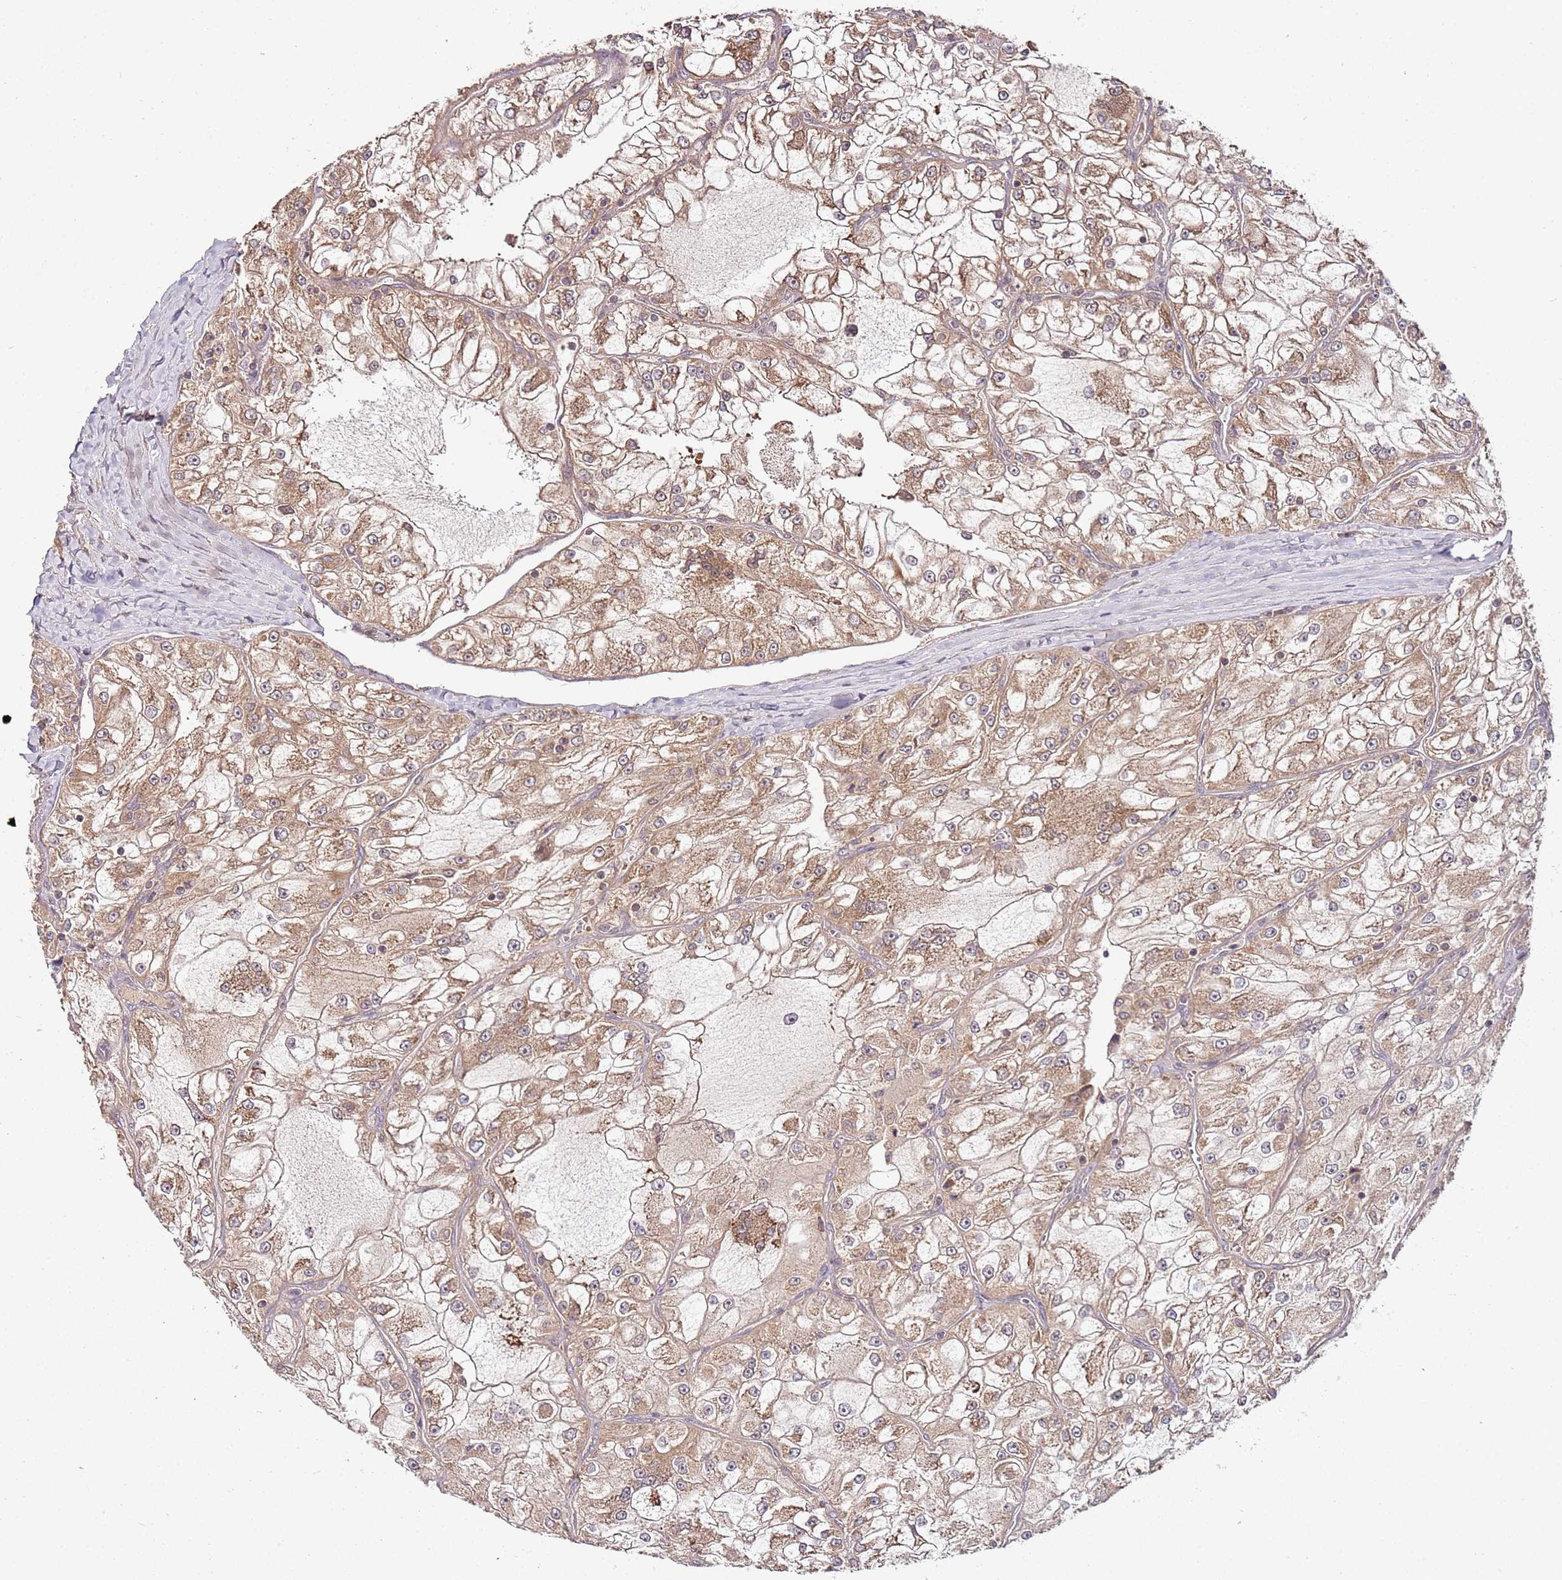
{"staining": {"intensity": "moderate", "quantity": ">75%", "location": "cytoplasmic/membranous"}, "tissue": "renal cancer", "cell_type": "Tumor cells", "image_type": "cancer", "snomed": [{"axis": "morphology", "description": "Adenocarcinoma, NOS"}, {"axis": "topography", "description": "Kidney"}], "caption": "Tumor cells reveal medium levels of moderate cytoplasmic/membranous expression in approximately >75% of cells in renal adenocarcinoma.", "gene": "LIN37", "patient": {"sex": "female", "age": 72}}